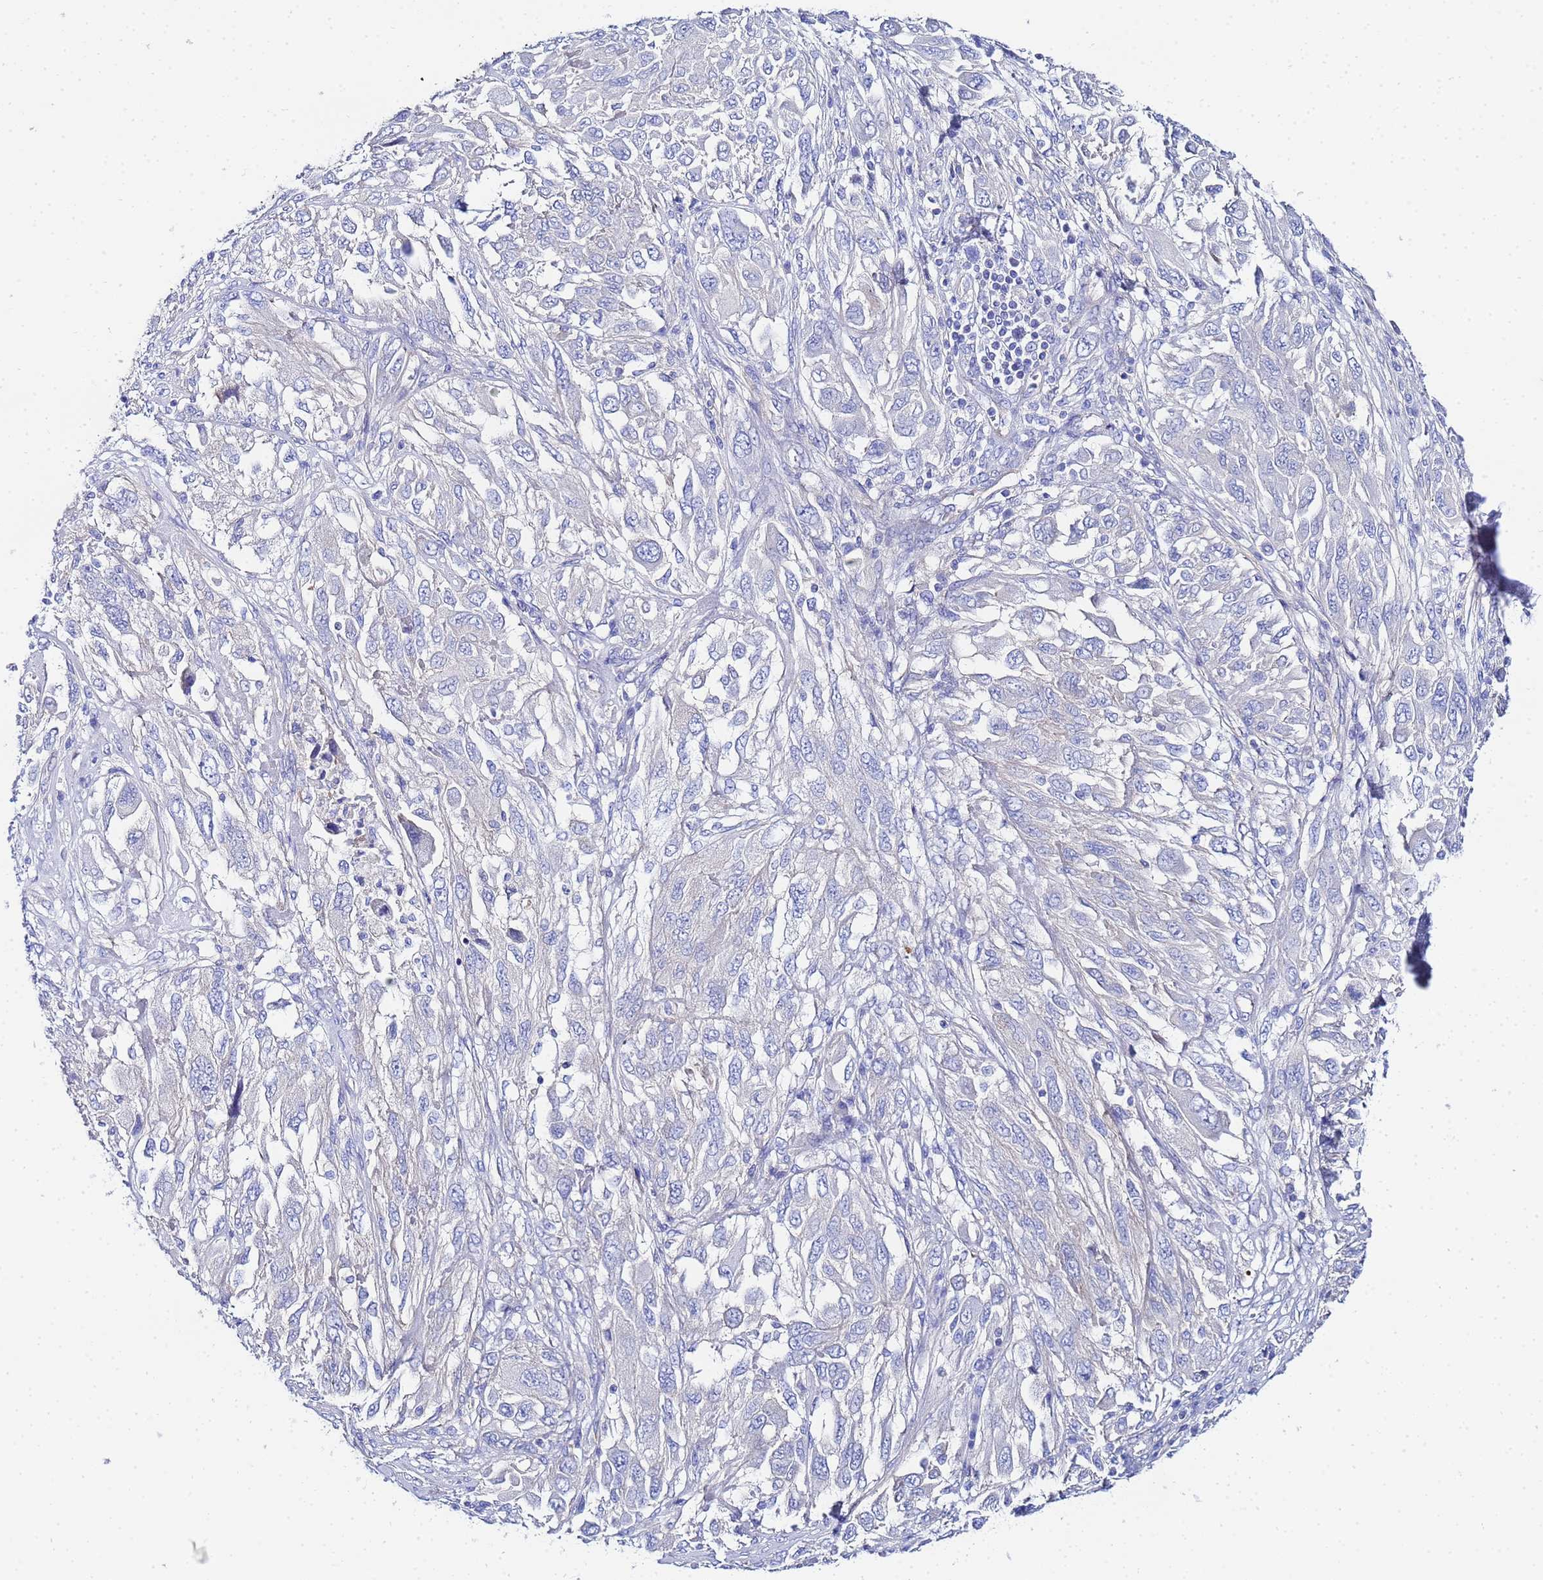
{"staining": {"intensity": "negative", "quantity": "none", "location": "none"}, "tissue": "melanoma", "cell_type": "Tumor cells", "image_type": "cancer", "snomed": [{"axis": "morphology", "description": "Malignant melanoma, NOS"}, {"axis": "topography", "description": "Skin"}], "caption": "The photomicrograph shows no significant staining in tumor cells of melanoma. Brightfield microscopy of IHC stained with DAB (3,3'-diaminobenzidine) (brown) and hematoxylin (blue), captured at high magnification.", "gene": "RAB39B", "patient": {"sex": "female", "age": 91}}